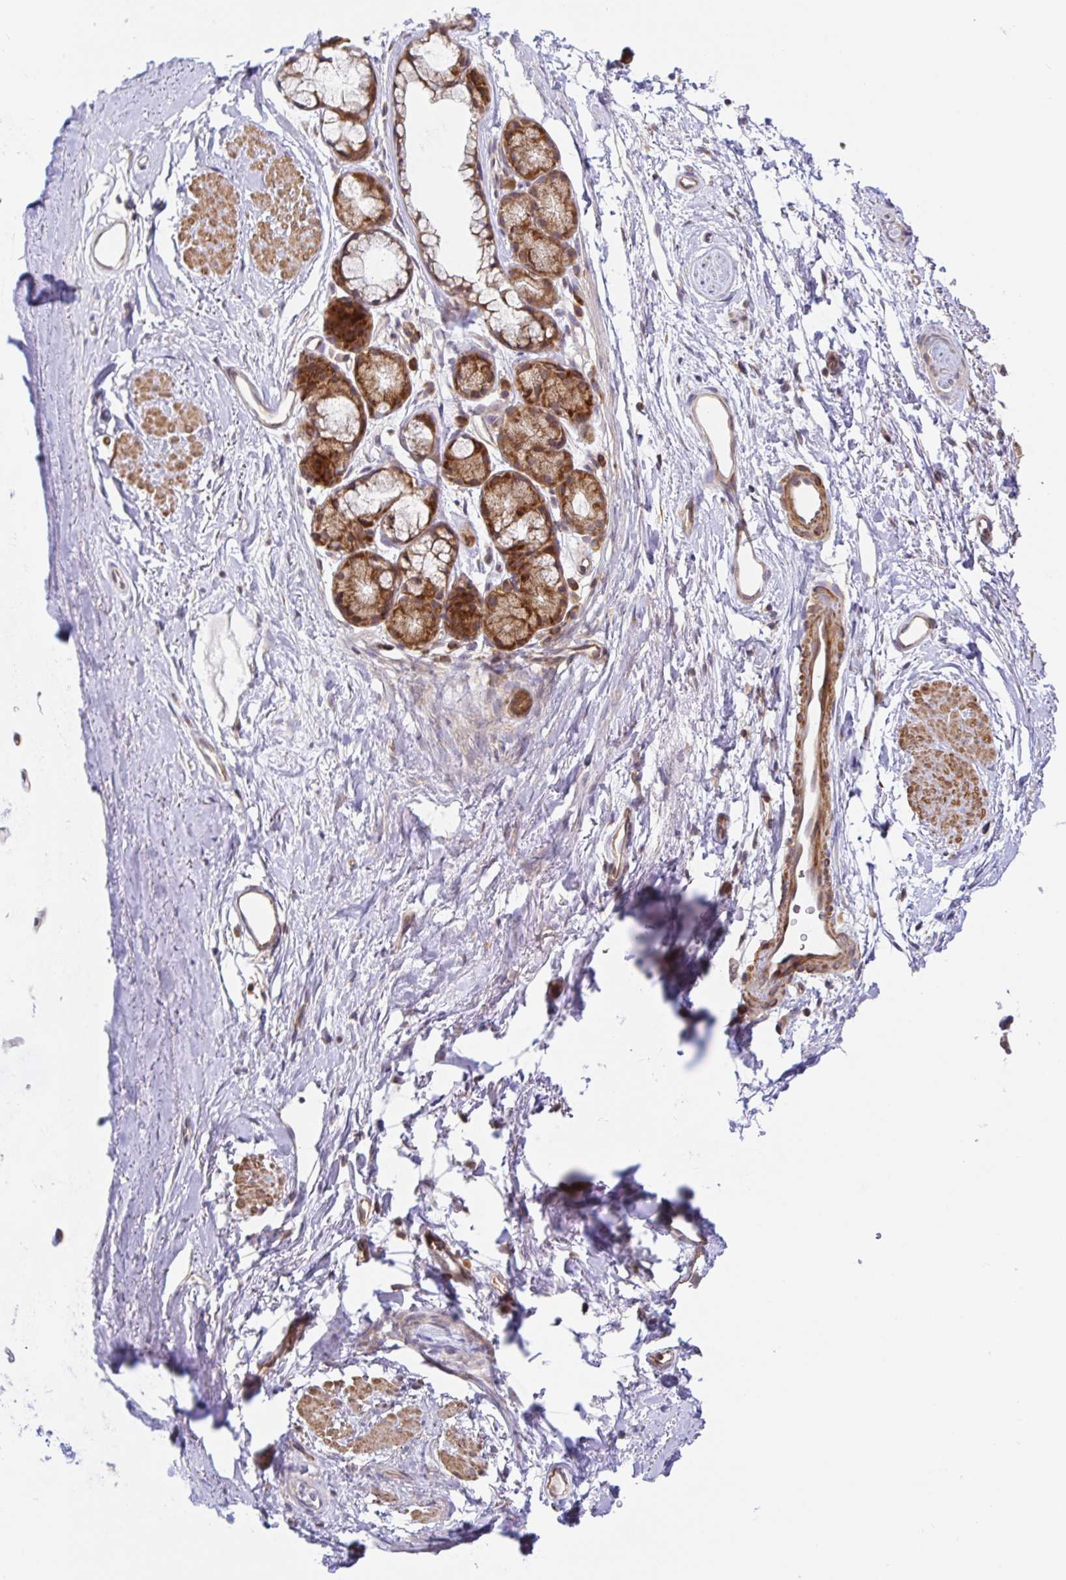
{"staining": {"intensity": "negative", "quantity": "none", "location": "none"}, "tissue": "adipose tissue", "cell_type": "Adipocytes", "image_type": "normal", "snomed": [{"axis": "morphology", "description": "Normal tissue, NOS"}, {"axis": "topography", "description": "Lymph node"}, {"axis": "topography", "description": "Cartilage tissue"}, {"axis": "topography", "description": "Bronchus"}], "caption": "High power microscopy photomicrograph of an immunohistochemistry (IHC) micrograph of normal adipose tissue, revealing no significant staining in adipocytes. The staining was performed using DAB (3,3'-diaminobenzidine) to visualize the protein expression in brown, while the nuclei were stained in blue with hematoxylin (Magnification: 20x).", "gene": "LARP1", "patient": {"sex": "female", "age": 70}}